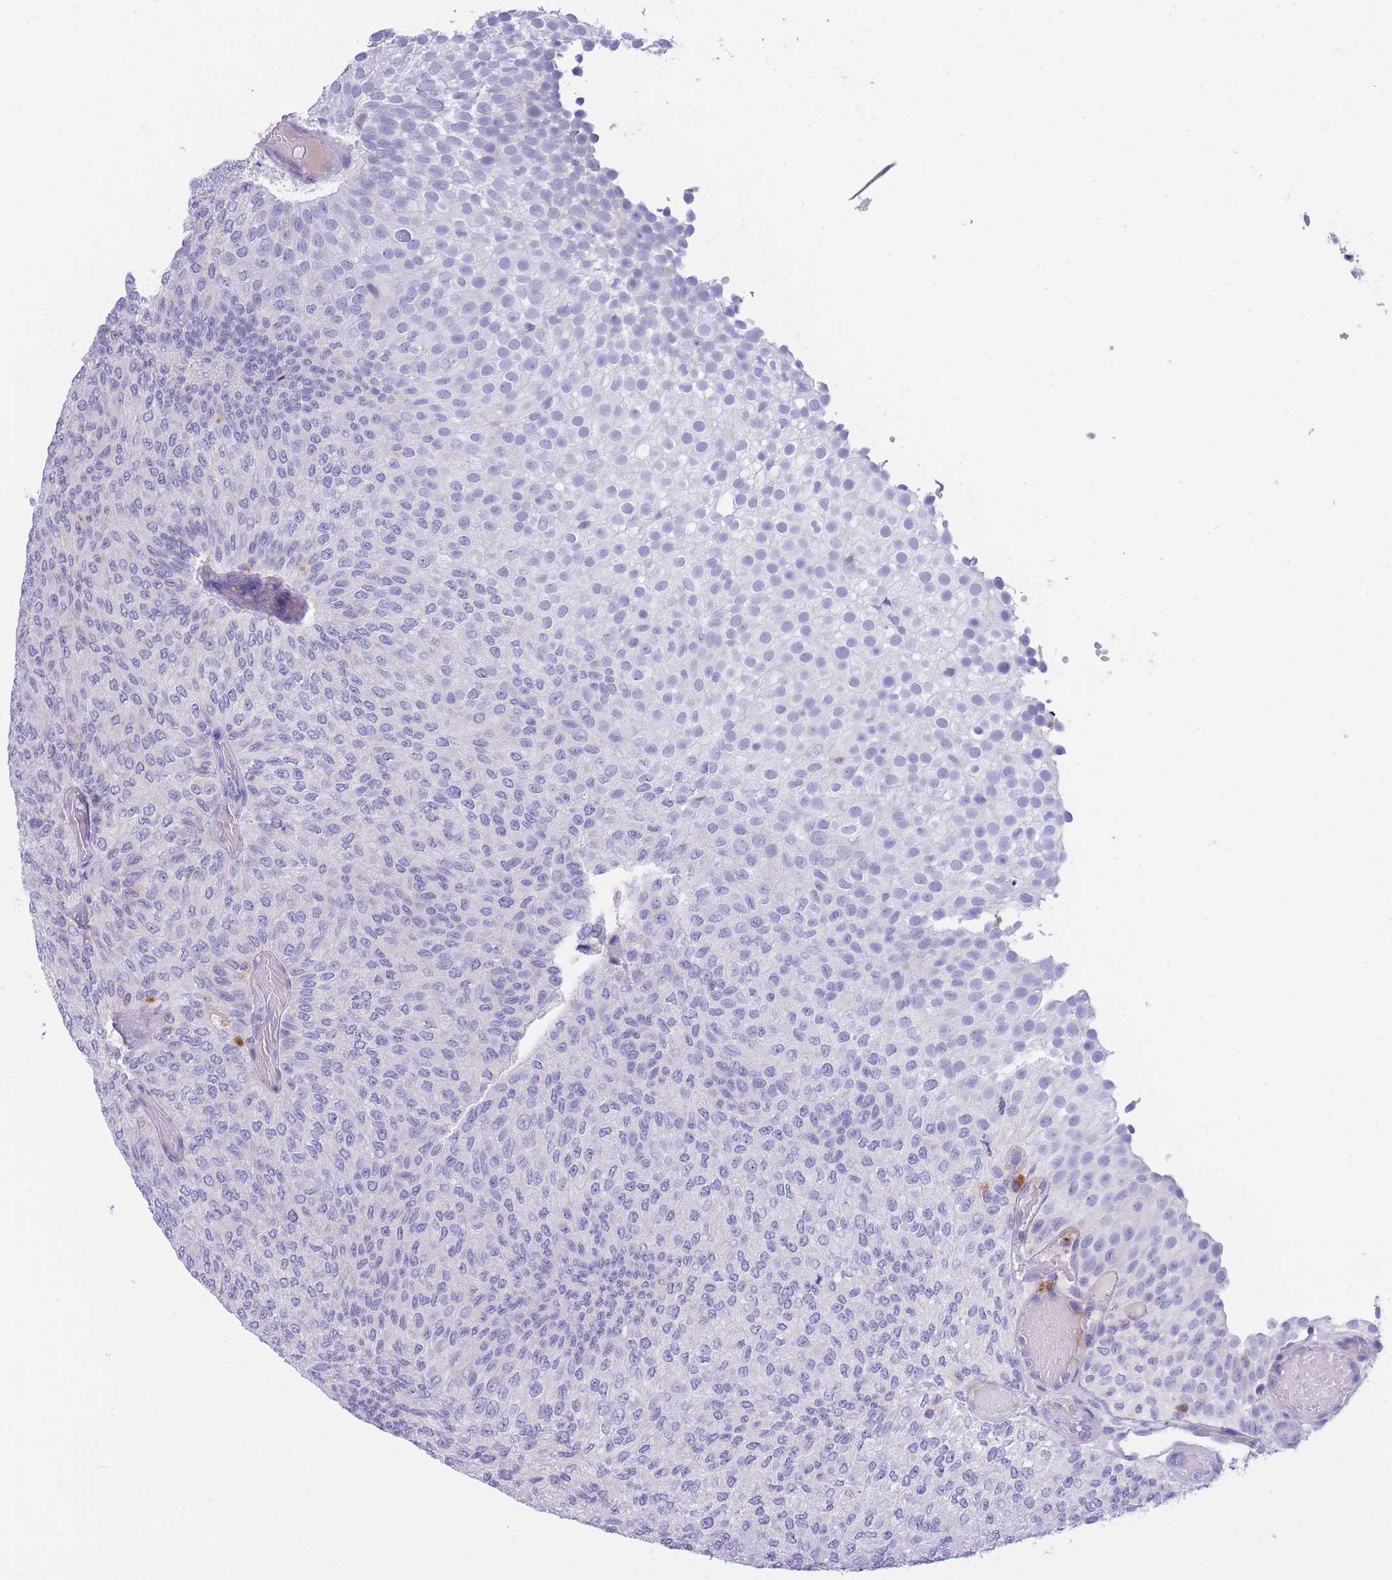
{"staining": {"intensity": "negative", "quantity": "none", "location": "none"}, "tissue": "urothelial cancer", "cell_type": "Tumor cells", "image_type": "cancer", "snomed": [{"axis": "morphology", "description": "Urothelial carcinoma, Low grade"}, {"axis": "topography", "description": "Urinary bladder"}], "caption": "Immunohistochemistry (IHC) of urothelial cancer exhibits no staining in tumor cells.", "gene": "PLBD1", "patient": {"sex": "male", "age": 78}}